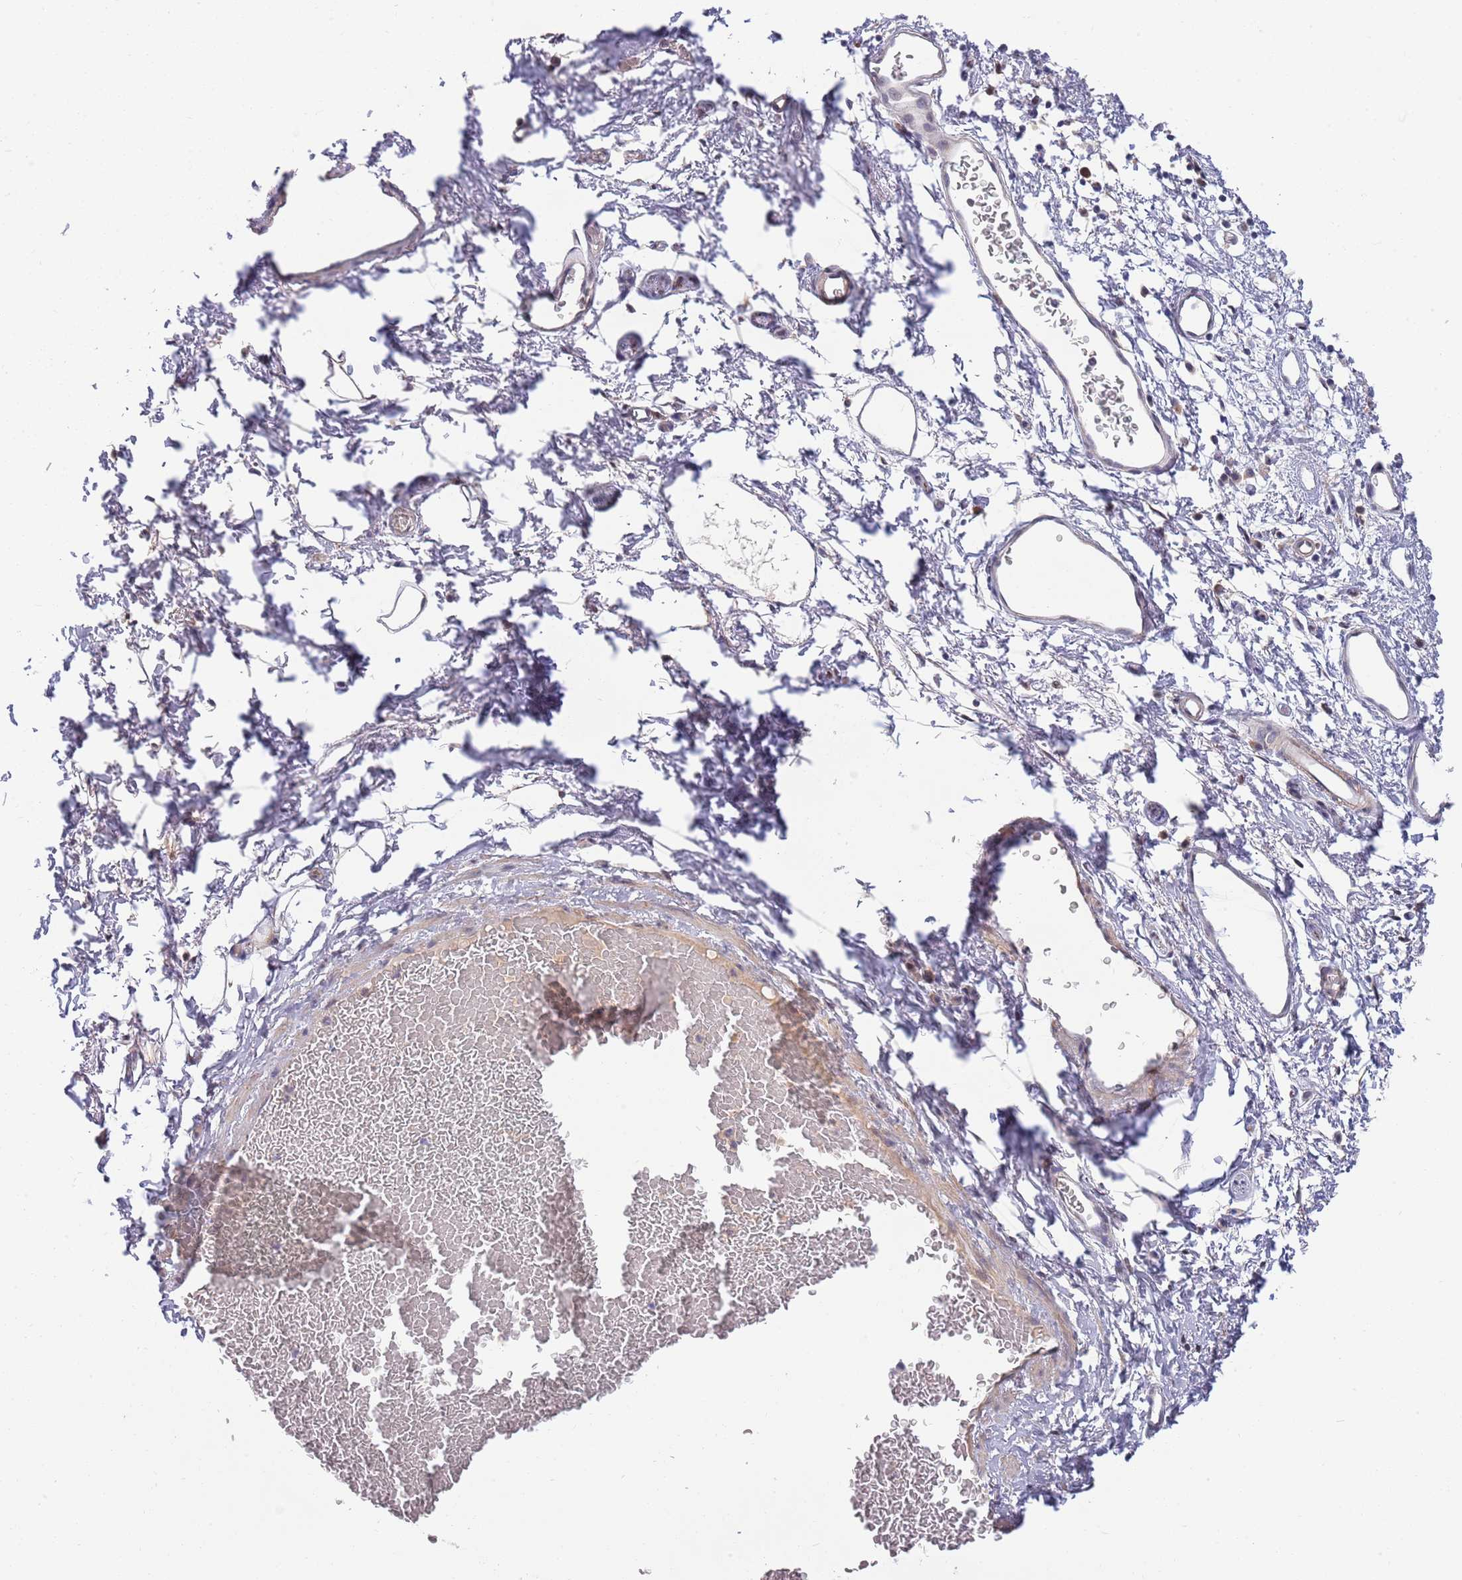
{"staining": {"intensity": "weak", "quantity": "<25%", "location": "nuclear"}, "tissue": "skin", "cell_type": "Epidermal cells", "image_type": "normal", "snomed": [{"axis": "morphology", "description": "Normal tissue, NOS"}, {"axis": "topography", "description": "Vulva"}], "caption": "Epidermal cells are negative for protein expression in unremarkable human skin. The staining was performed using DAB to visualize the protein expression in brown, while the nuclei were stained in blue with hematoxylin (Magnification: 20x).", "gene": "NLRP6", "patient": {"sex": "female", "age": 66}}